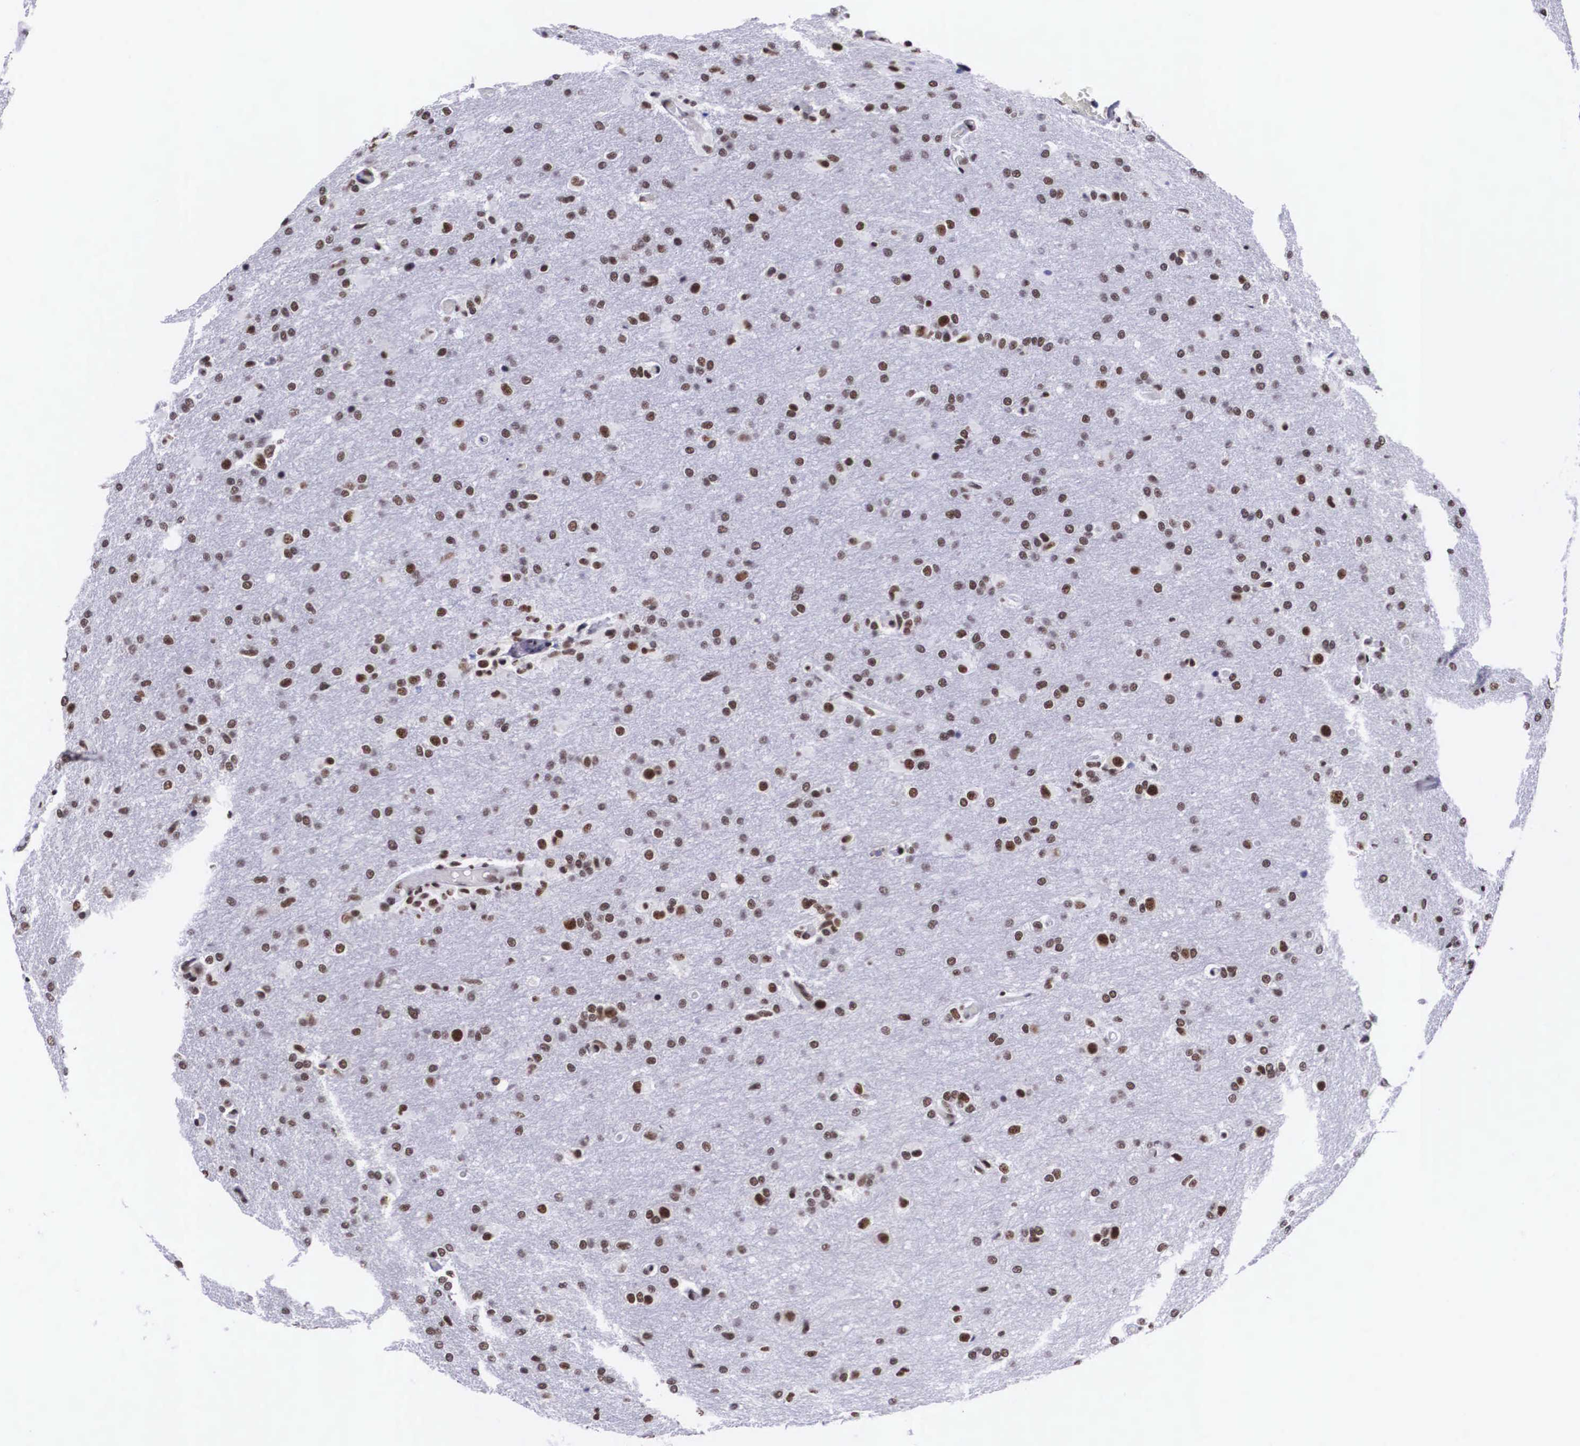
{"staining": {"intensity": "moderate", "quantity": ">75%", "location": "nuclear"}, "tissue": "glioma", "cell_type": "Tumor cells", "image_type": "cancer", "snomed": [{"axis": "morphology", "description": "Glioma, malignant, High grade"}, {"axis": "topography", "description": "Brain"}], "caption": "An immunohistochemistry (IHC) photomicrograph of neoplastic tissue is shown. Protein staining in brown shows moderate nuclear positivity in malignant glioma (high-grade) within tumor cells. Using DAB (3,3'-diaminobenzidine) (brown) and hematoxylin (blue) stains, captured at high magnification using brightfield microscopy.", "gene": "SF3A1", "patient": {"sex": "male", "age": 68}}